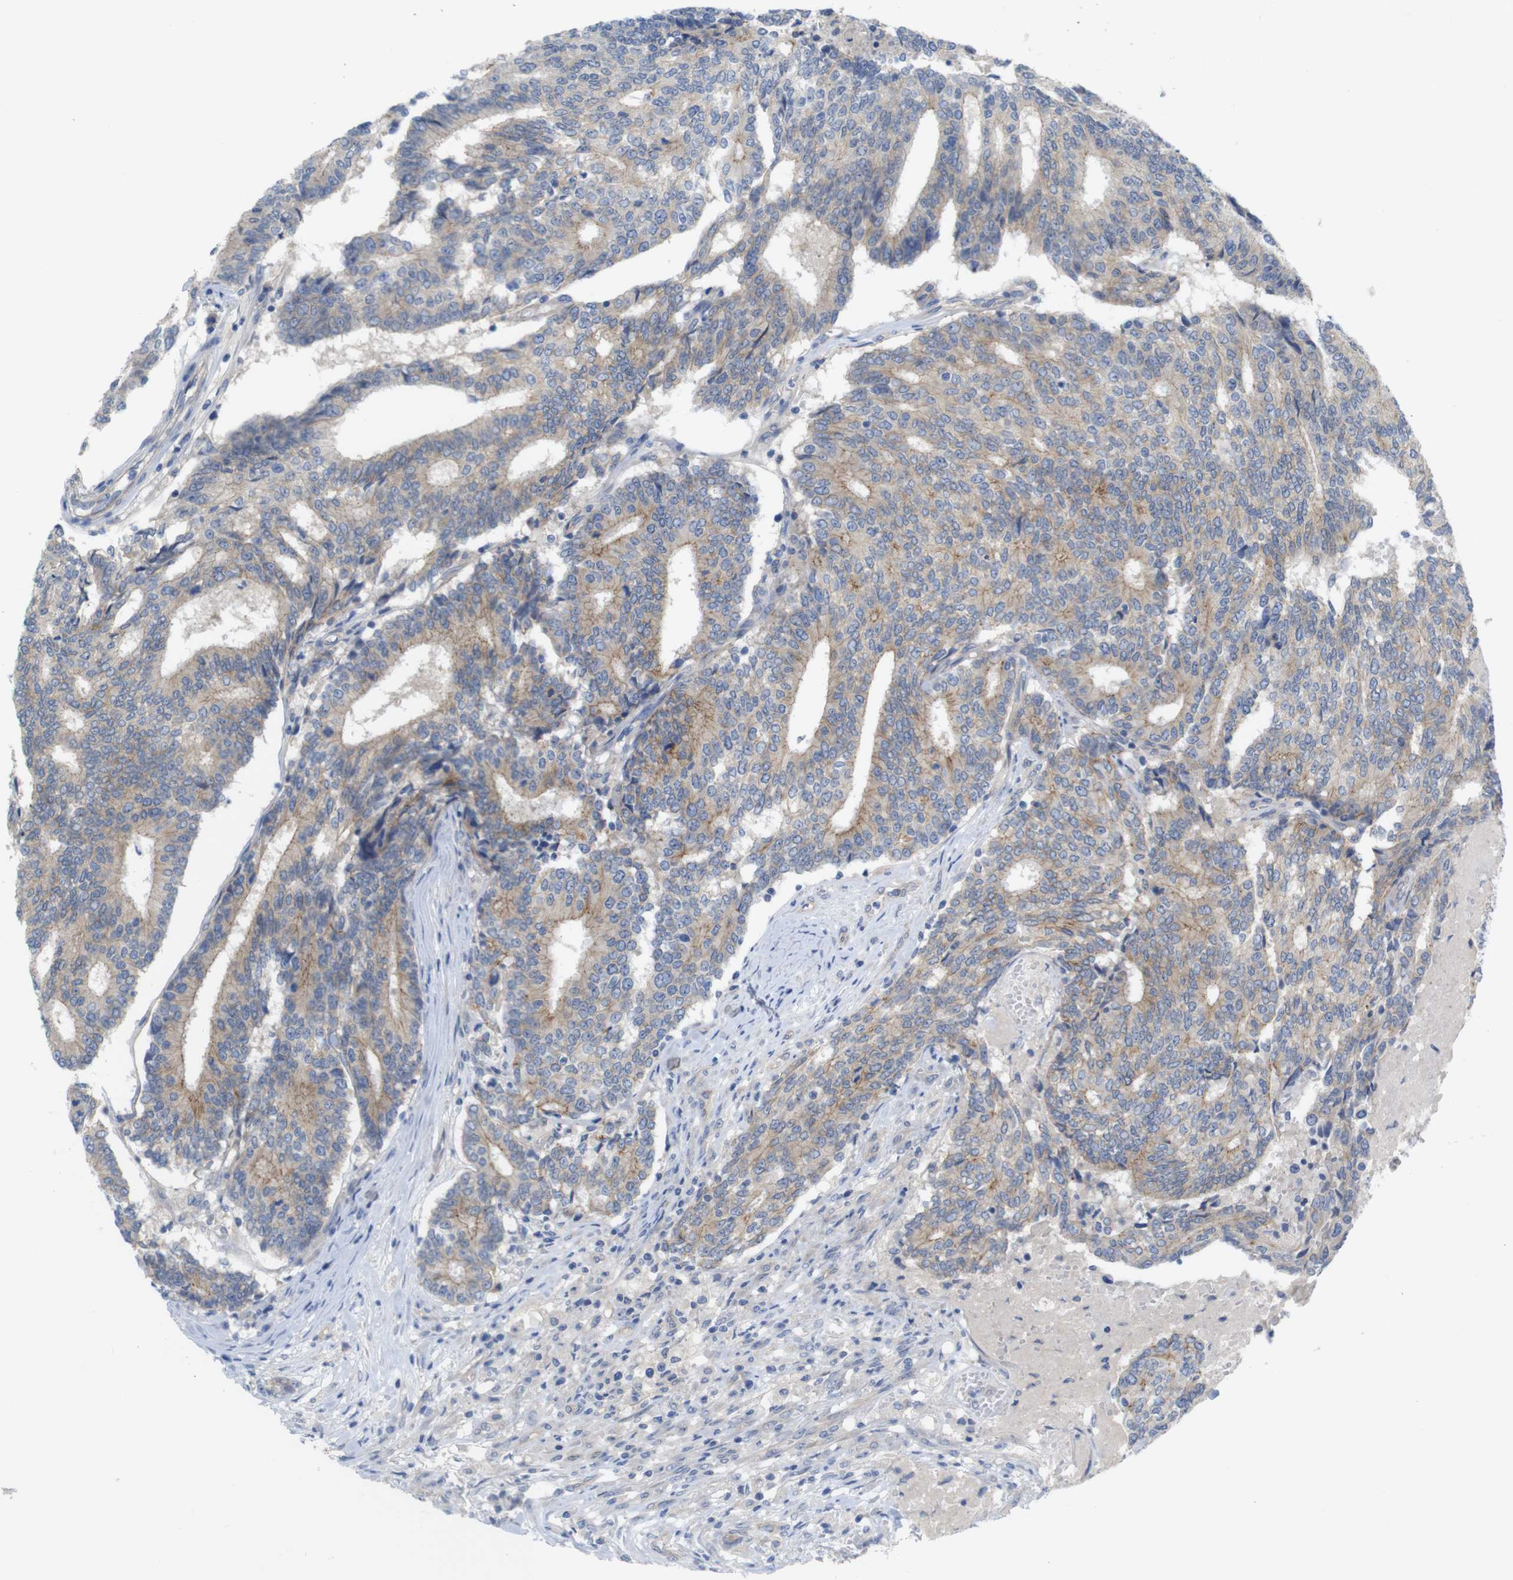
{"staining": {"intensity": "moderate", "quantity": "25%-75%", "location": "cytoplasmic/membranous"}, "tissue": "prostate cancer", "cell_type": "Tumor cells", "image_type": "cancer", "snomed": [{"axis": "morphology", "description": "Normal tissue, NOS"}, {"axis": "morphology", "description": "Adenocarcinoma, High grade"}, {"axis": "topography", "description": "Prostate"}, {"axis": "topography", "description": "Seminal veicle"}], "caption": "The image exhibits immunohistochemical staining of prostate cancer (adenocarcinoma (high-grade)). There is moderate cytoplasmic/membranous staining is present in about 25%-75% of tumor cells.", "gene": "KIDINS220", "patient": {"sex": "male", "age": 55}}